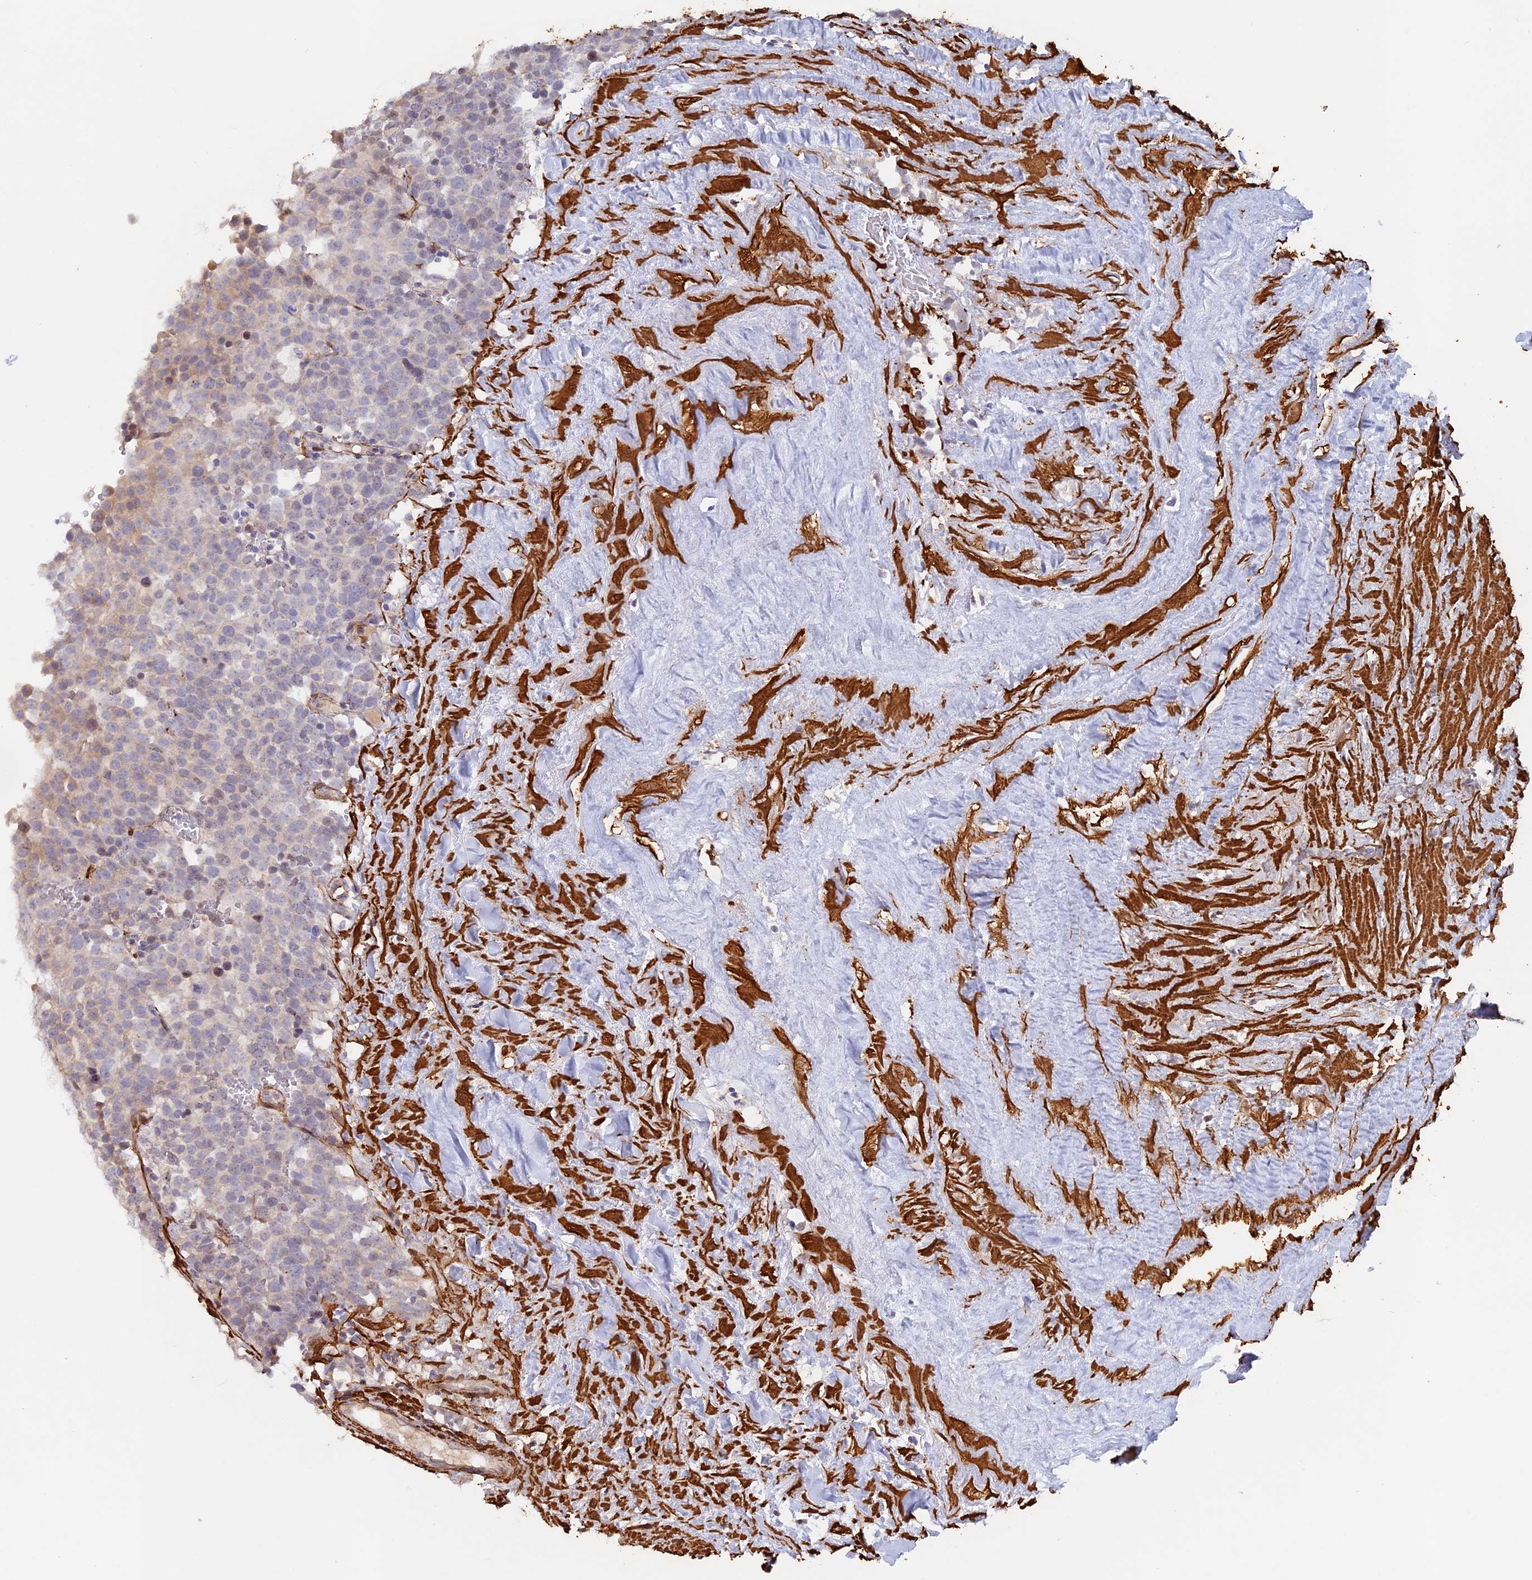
{"staining": {"intensity": "negative", "quantity": "none", "location": "none"}, "tissue": "testis cancer", "cell_type": "Tumor cells", "image_type": "cancer", "snomed": [{"axis": "morphology", "description": "Seminoma, NOS"}, {"axis": "topography", "description": "Testis"}], "caption": "The IHC photomicrograph has no significant staining in tumor cells of testis seminoma tissue.", "gene": "CCDC154", "patient": {"sex": "male", "age": 71}}